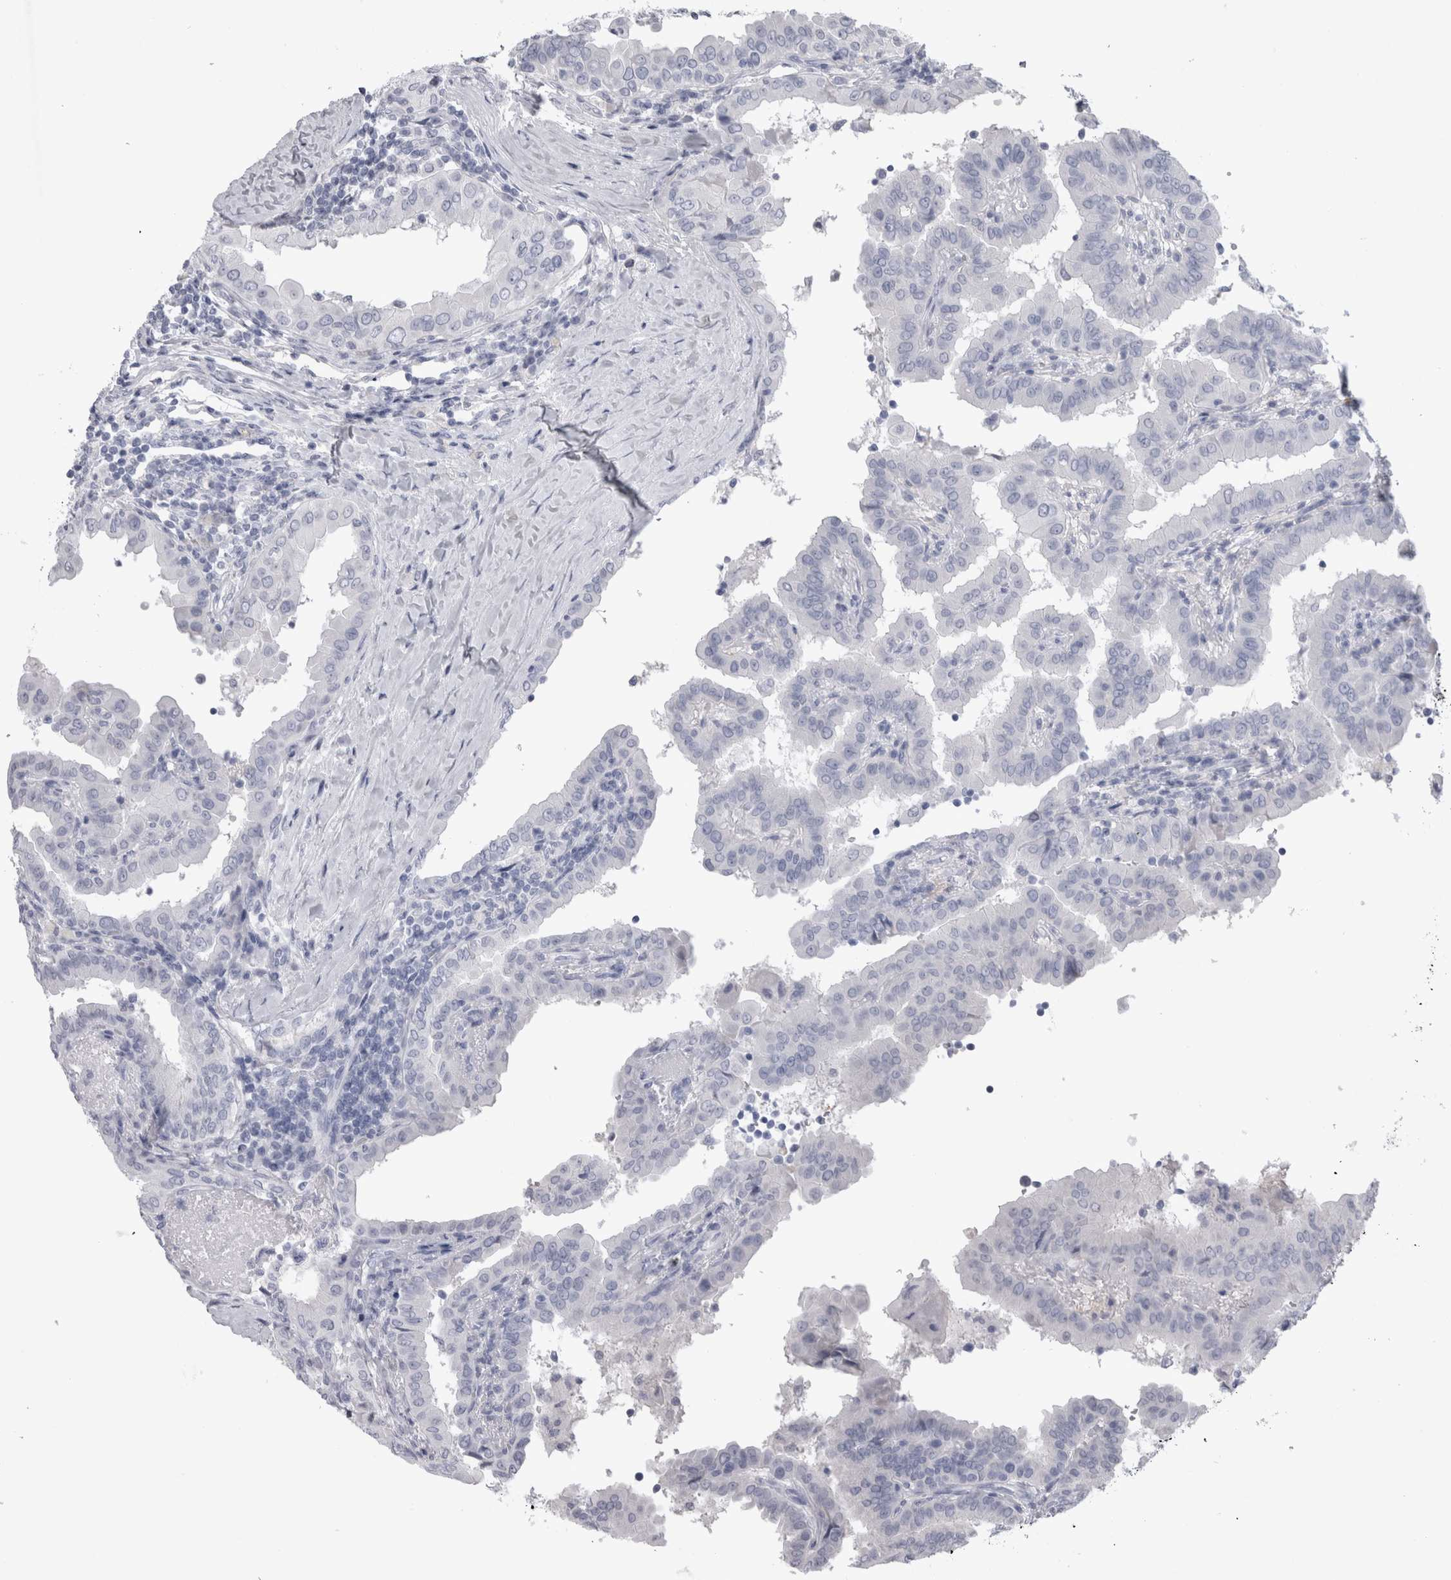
{"staining": {"intensity": "negative", "quantity": "none", "location": "none"}, "tissue": "thyroid cancer", "cell_type": "Tumor cells", "image_type": "cancer", "snomed": [{"axis": "morphology", "description": "Papillary adenocarcinoma, NOS"}, {"axis": "topography", "description": "Thyroid gland"}], "caption": "Immunohistochemical staining of papillary adenocarcinoma (thyroid) reveals no significant staining in tumor cells.", "gene": "ADAM2", "patient": {"sex": "male", "age": 33}}